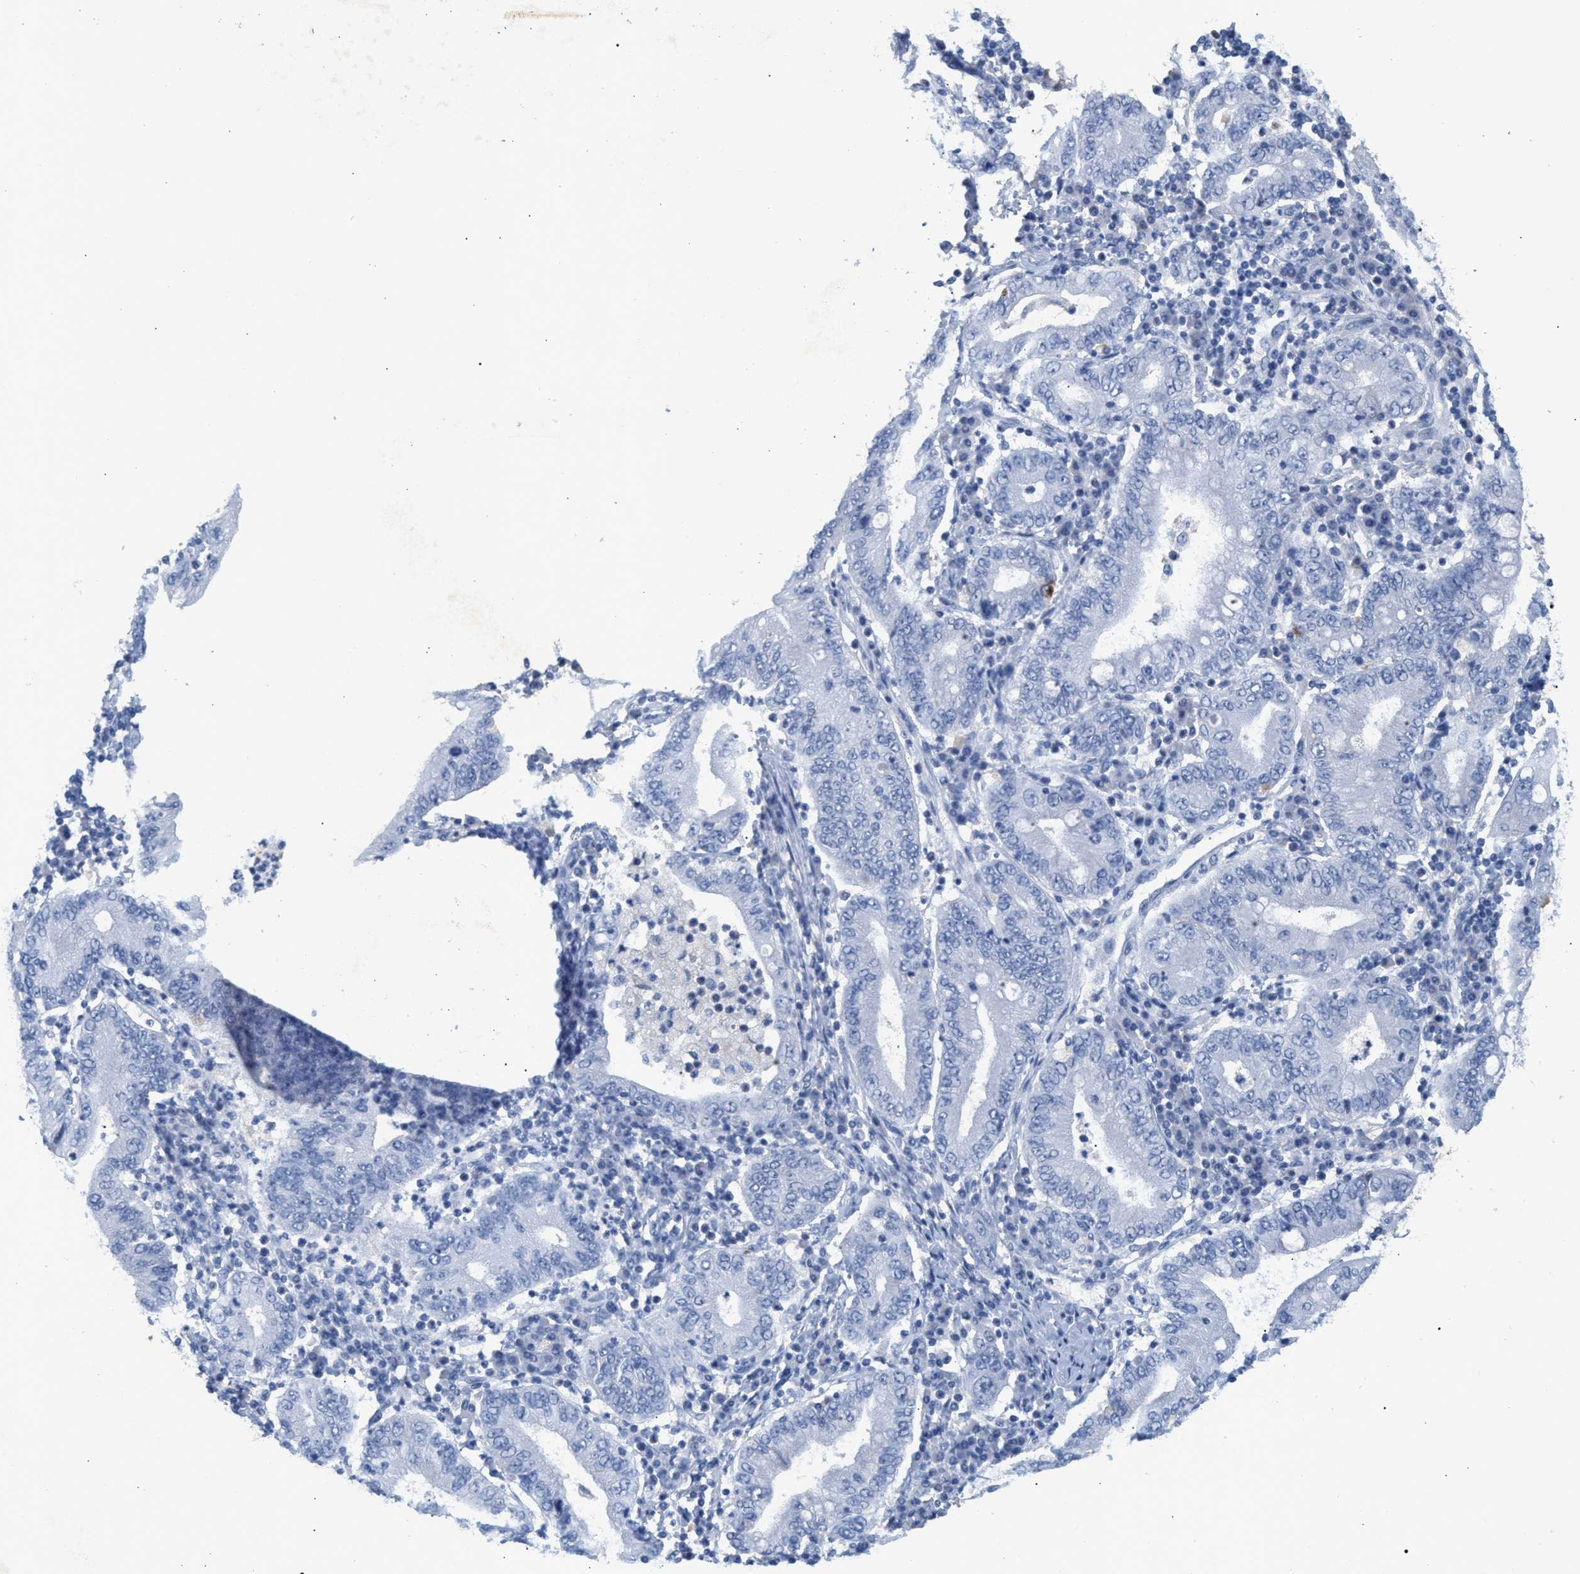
{"staining": {"intensity": "negative", "quantity": "none", "location": "none"}, "tissue": "stomach cancer", "cell_type": "Tumor cells", "image_type": "cancer", "snomed": [{"axis": "morphology", "description": "Normal tissue, NOS"}, {"axis": "morphology", "description": "Adenocarcinoma, NOS"}, {"axis": "topography", "description": "Esophagus"}, {"axis": "topography", "description": "Stomach, upper"}, {"axis": "topography", "description": "Peripheral nerve tissue"}], "caption": "Tumor cells are negative for protein expression in human stomach adenocarcinoma. Brightfield microscopy of IHC stained with DAB (3,3'-diaminobenzidine) (brown) and hematoxylin (blue), captured at high magnification.", "gene": "APOH", "patient": {"sex": "male", "age": 62}}